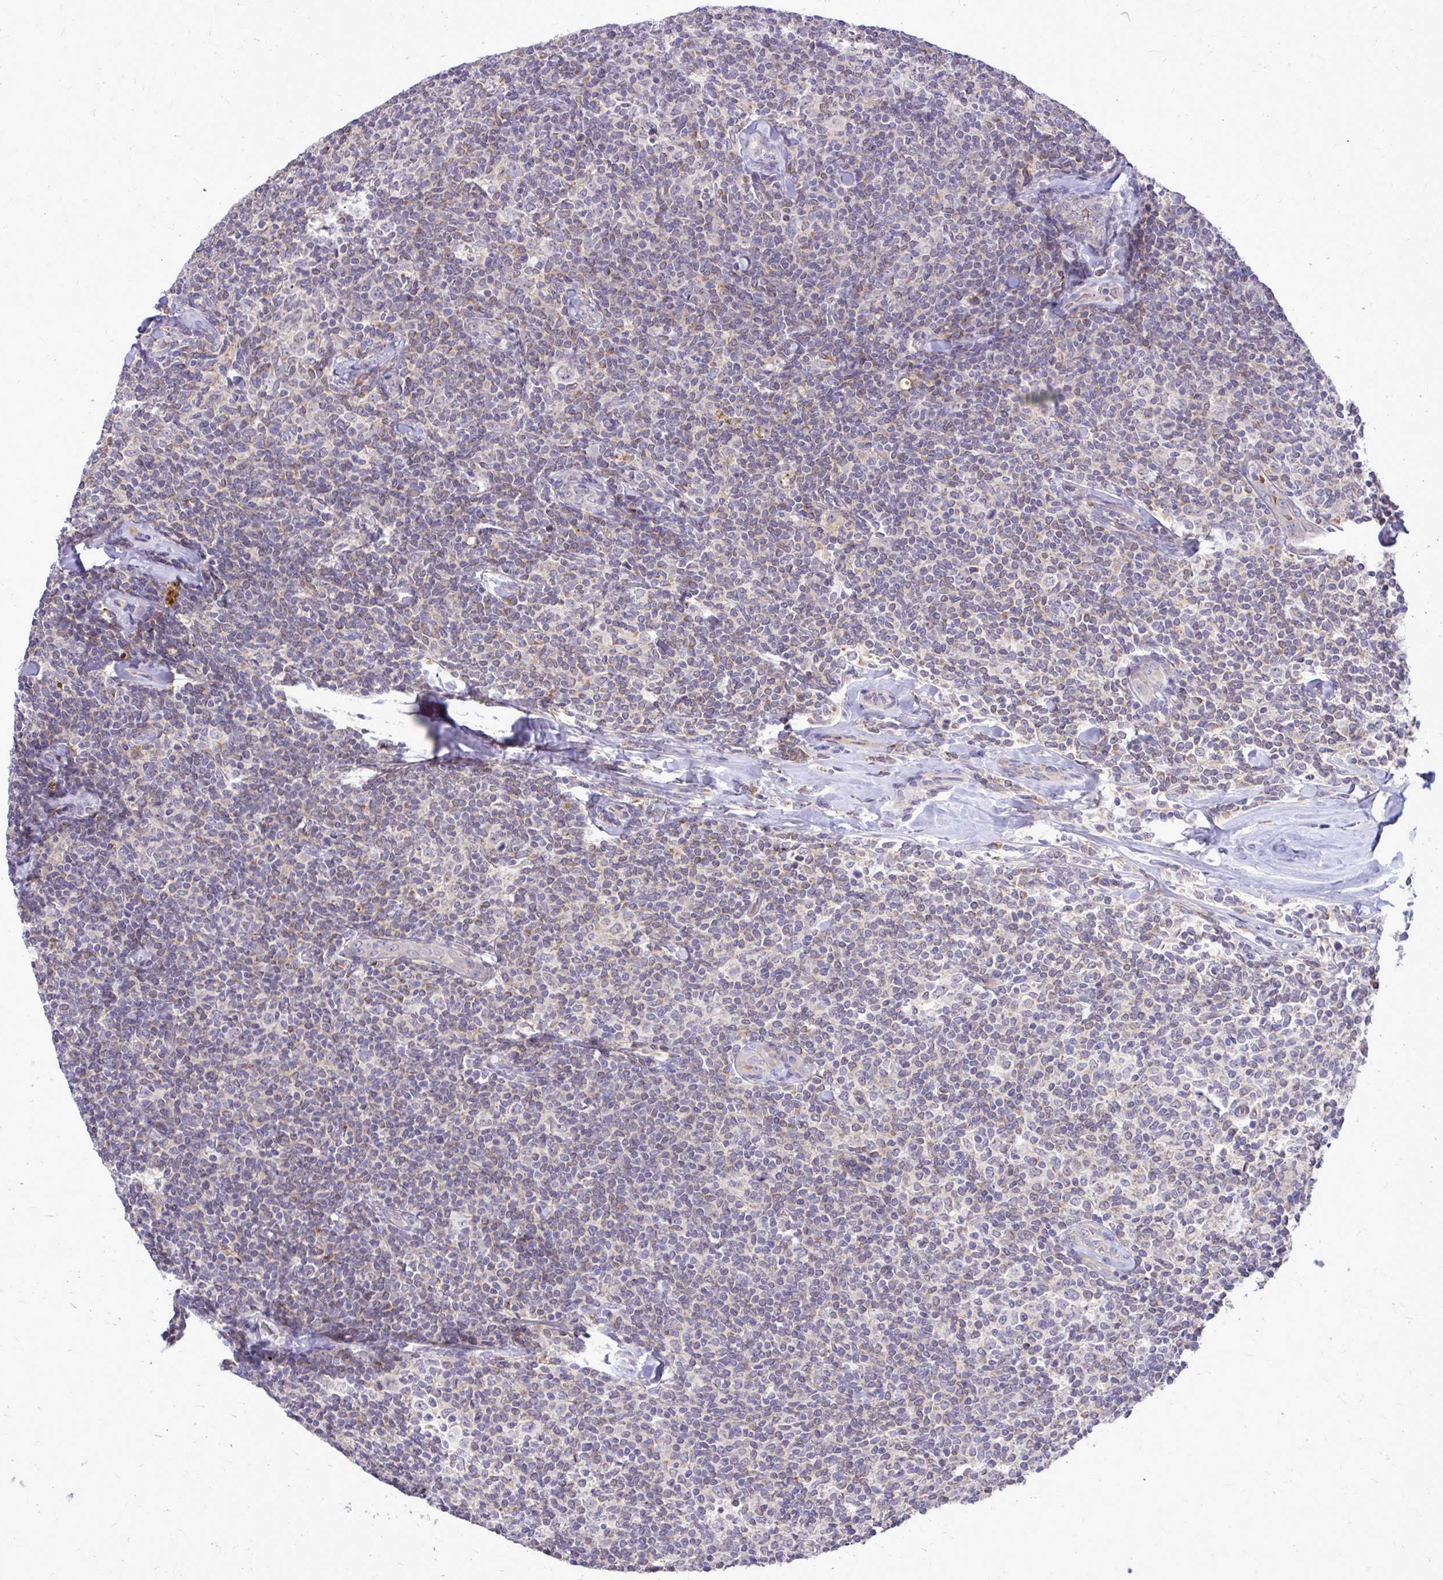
{"staining": {"intensity": "weak", "quantity": "<25%", "location": "cytoplasmic/membranous"}, "tissue": "lymphoma", "cell_type": "Tumor cells", "image_type": "cancer", "snomed": [{"axis": "morphology", "description": "Malignant lymphoma, non-Hodgkin's type, Low grade"}, {"axis": "topography", "description": "Lymph node"}], "caption": "Immunohistochemistry (IHC) of lymphoma shows no positivity in tumor cells.", "gene": "DPY19L1", "patient": {"sex": "female", "age": 56}}